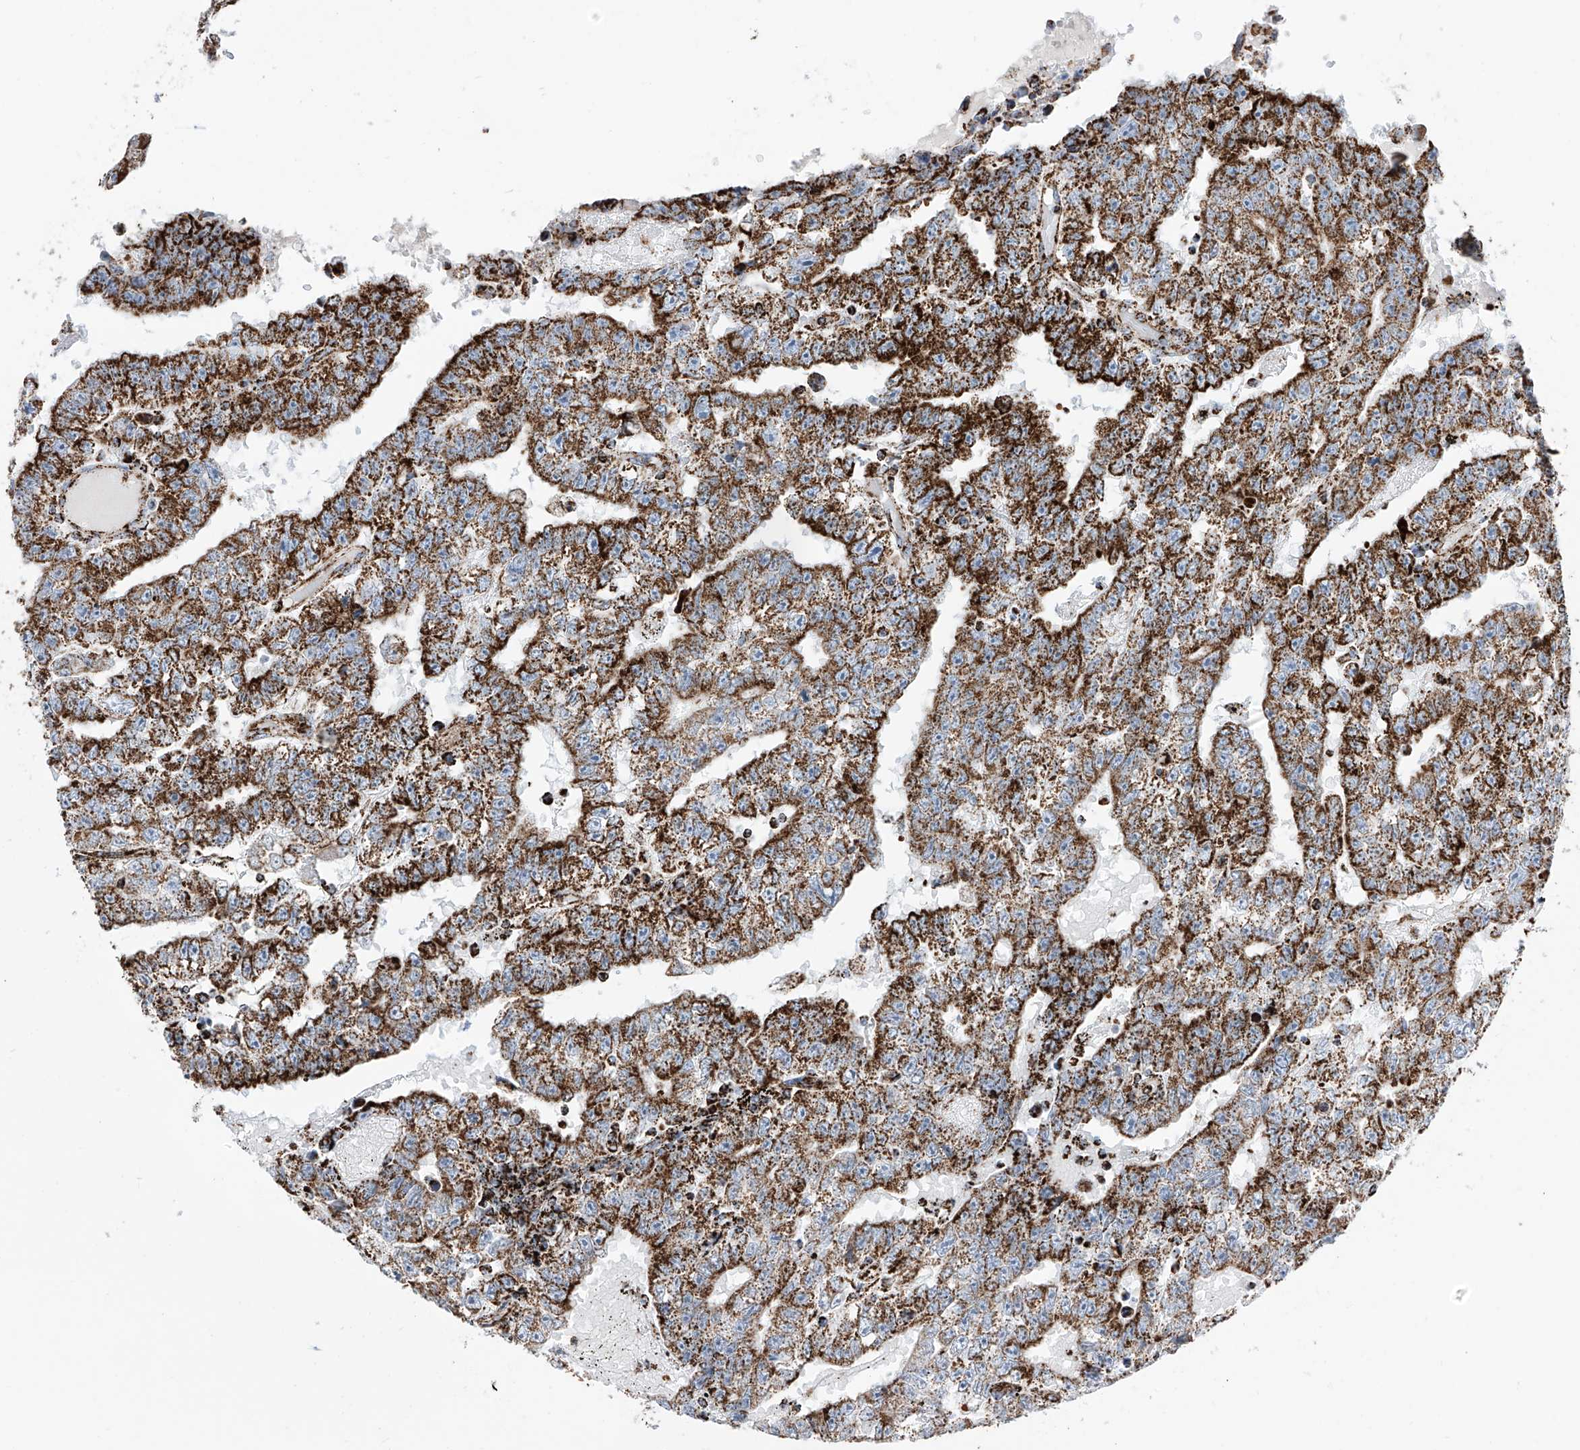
{"staining": {"intensity": "strong", "quantity": ">75%", "location": "cytoplasmic/membranous"}, "tissue": "testis cancer", "cell_type": "Tumor cells", "image_type": "cancer", "snomed": [{"axis": "morphology", "description": "Carcinoma, Embryonal, NOS"}, {"axis": "topography", "description": "Testis"}], "caption": "Testis embryonal carcinoma stained with IHC shows strong cytoplasmic/membranous staining in about >75% of tumor cells.", "gene": "COX5B", "patient": {"sex": "male", "age": 25}}